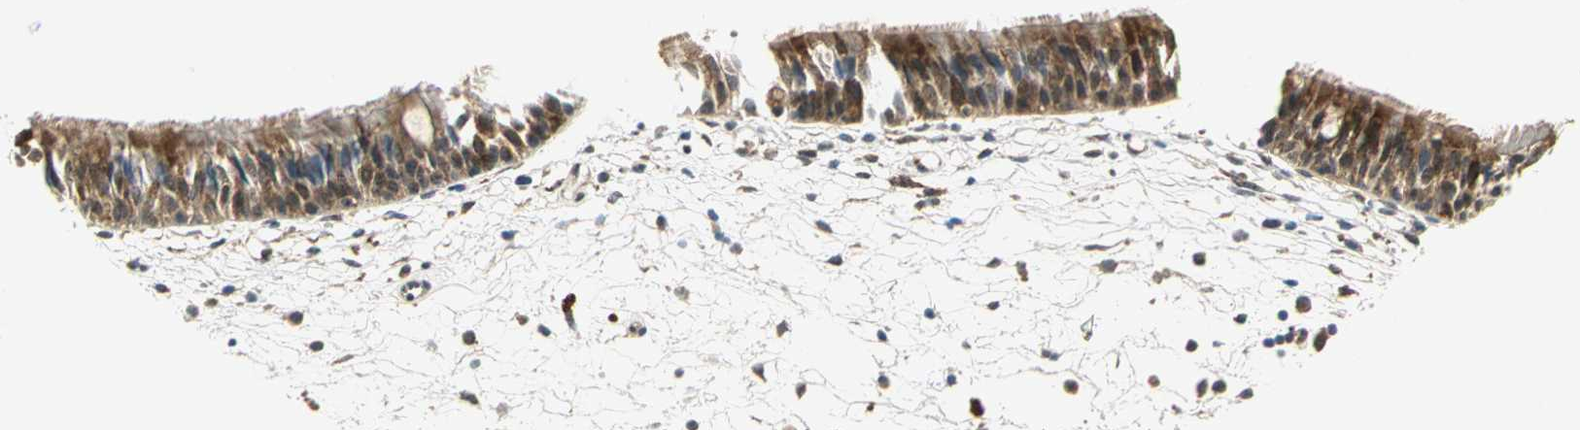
{"staining": {"intensity": "moderate", "quantity": ">75%", "location": "cytoplasmic/membranous"}, "tissue": "nasopharynx", "cell_type": "Respiratory epithelial cells", "image_type": "normal", "snomed": [{"axis": "morphology", "description": "Normal tissue, NOS"}, {"axis": "topography", "description": "Nasopharynx"}], "caption": "High-magnification brightfield microscopy of normal nasopharynx stained with DAB (brown) and counterstained with hematoxylin (blue). respiratory epithelial cells exhibit moderate cytoplasmic/membranous positivity is identified in about>75% of cells.", "gene": "MAPK8IP3", "patient": {"sex": "female", "age": 54}}